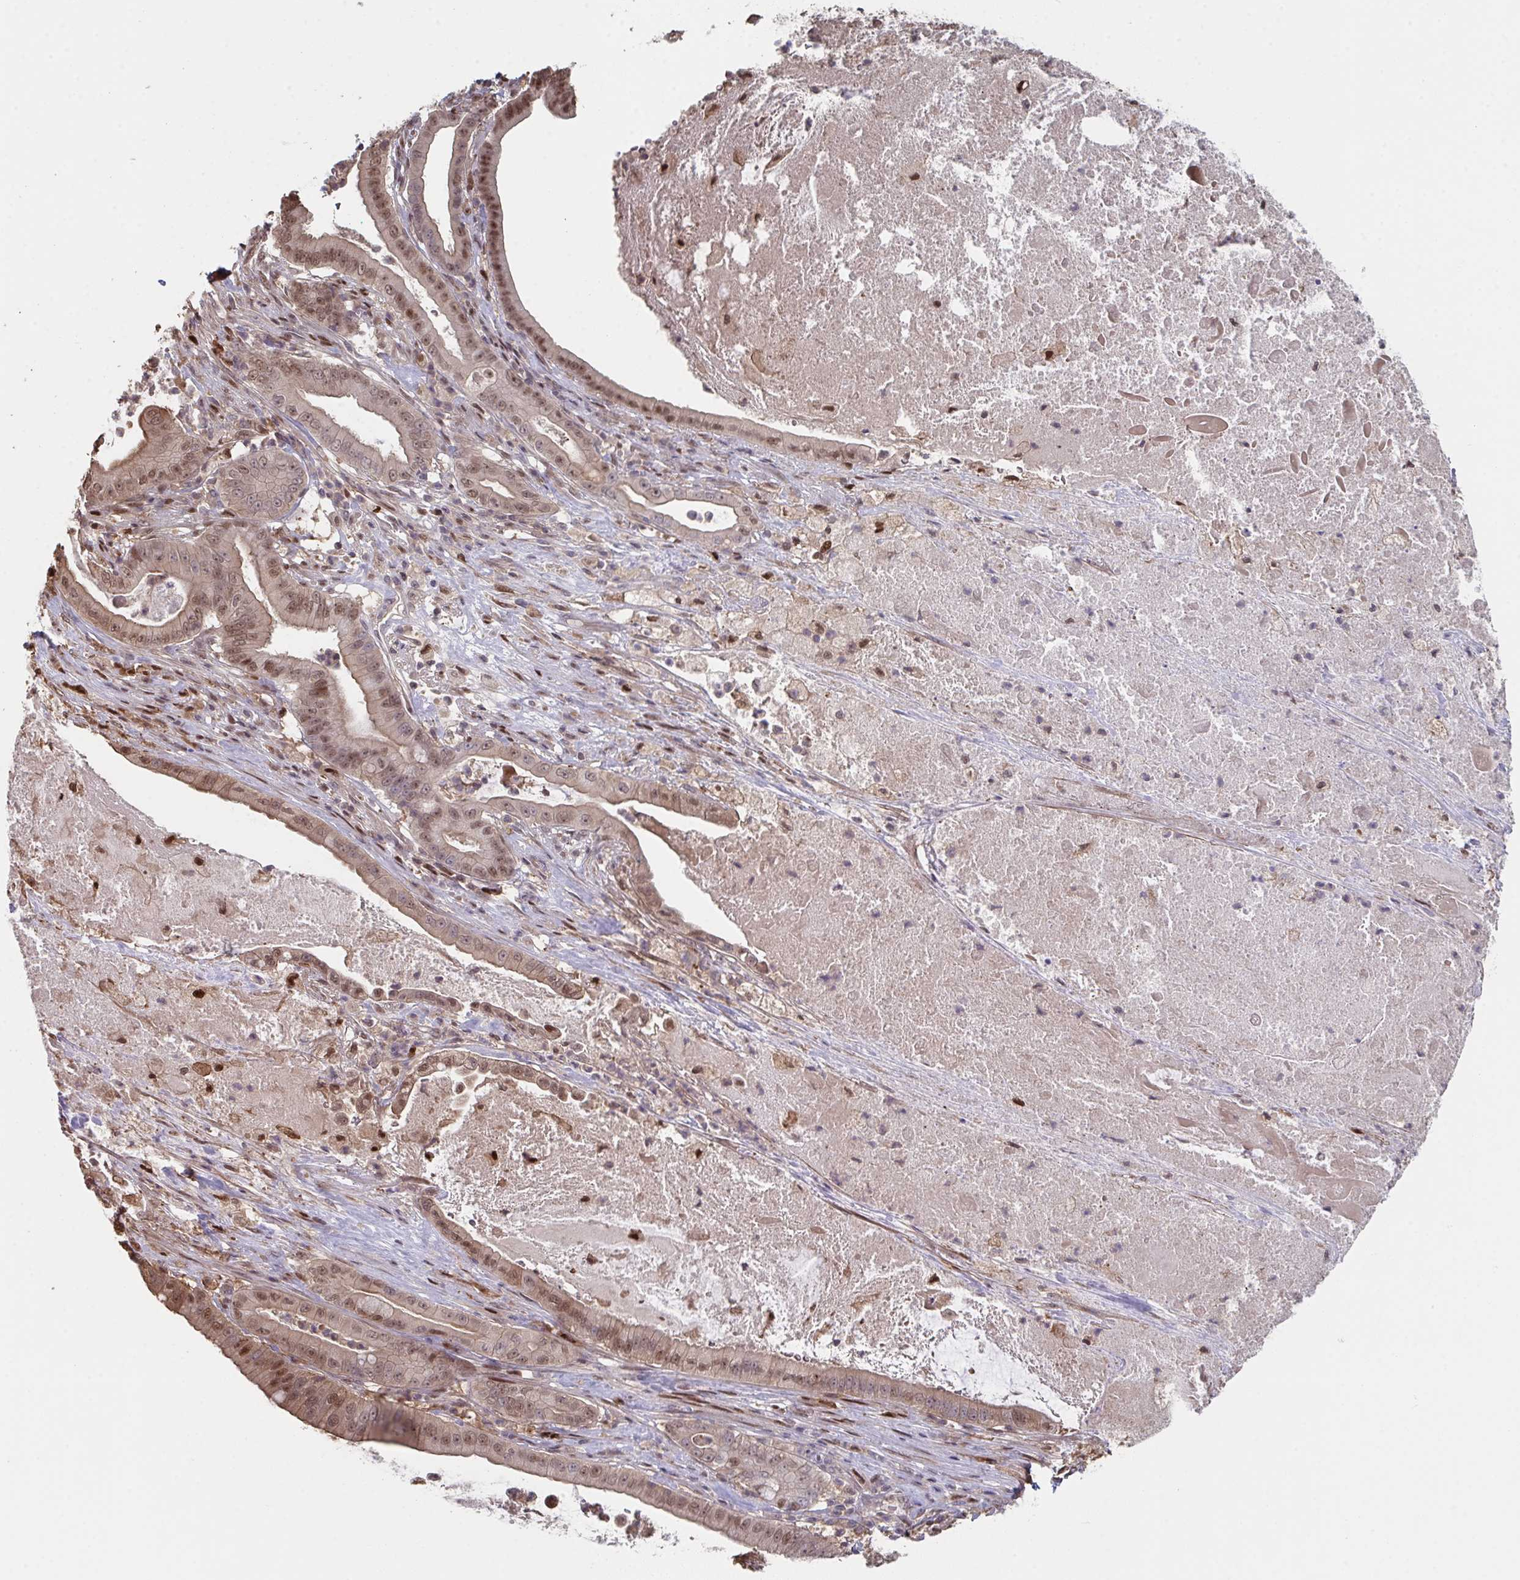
{"staining": {"intensity": "moderate", "quantity": ">75%", "location": "cytoplasmic/membranous,nuclear"}, "tissue": "pancreatic cancer", "cell_type": "Tumor cells", "image_type": "cancer", "snomed": [{"axis": "morphology", "description": "Adenocarcinoma, NOS"}, {"axis": "topography", "description": "Pancreas"}], "caption": "Immunohistochemistry (IHC) (DAB) staining of human pancreatic cancer (adenocarcinoma) exhibits moderate cytoplasmic/membranous and nuclear protein positivity in about >75% of tumor cells.", "gene": "ACD", "patient": {"sex": "male", "age": 71}}